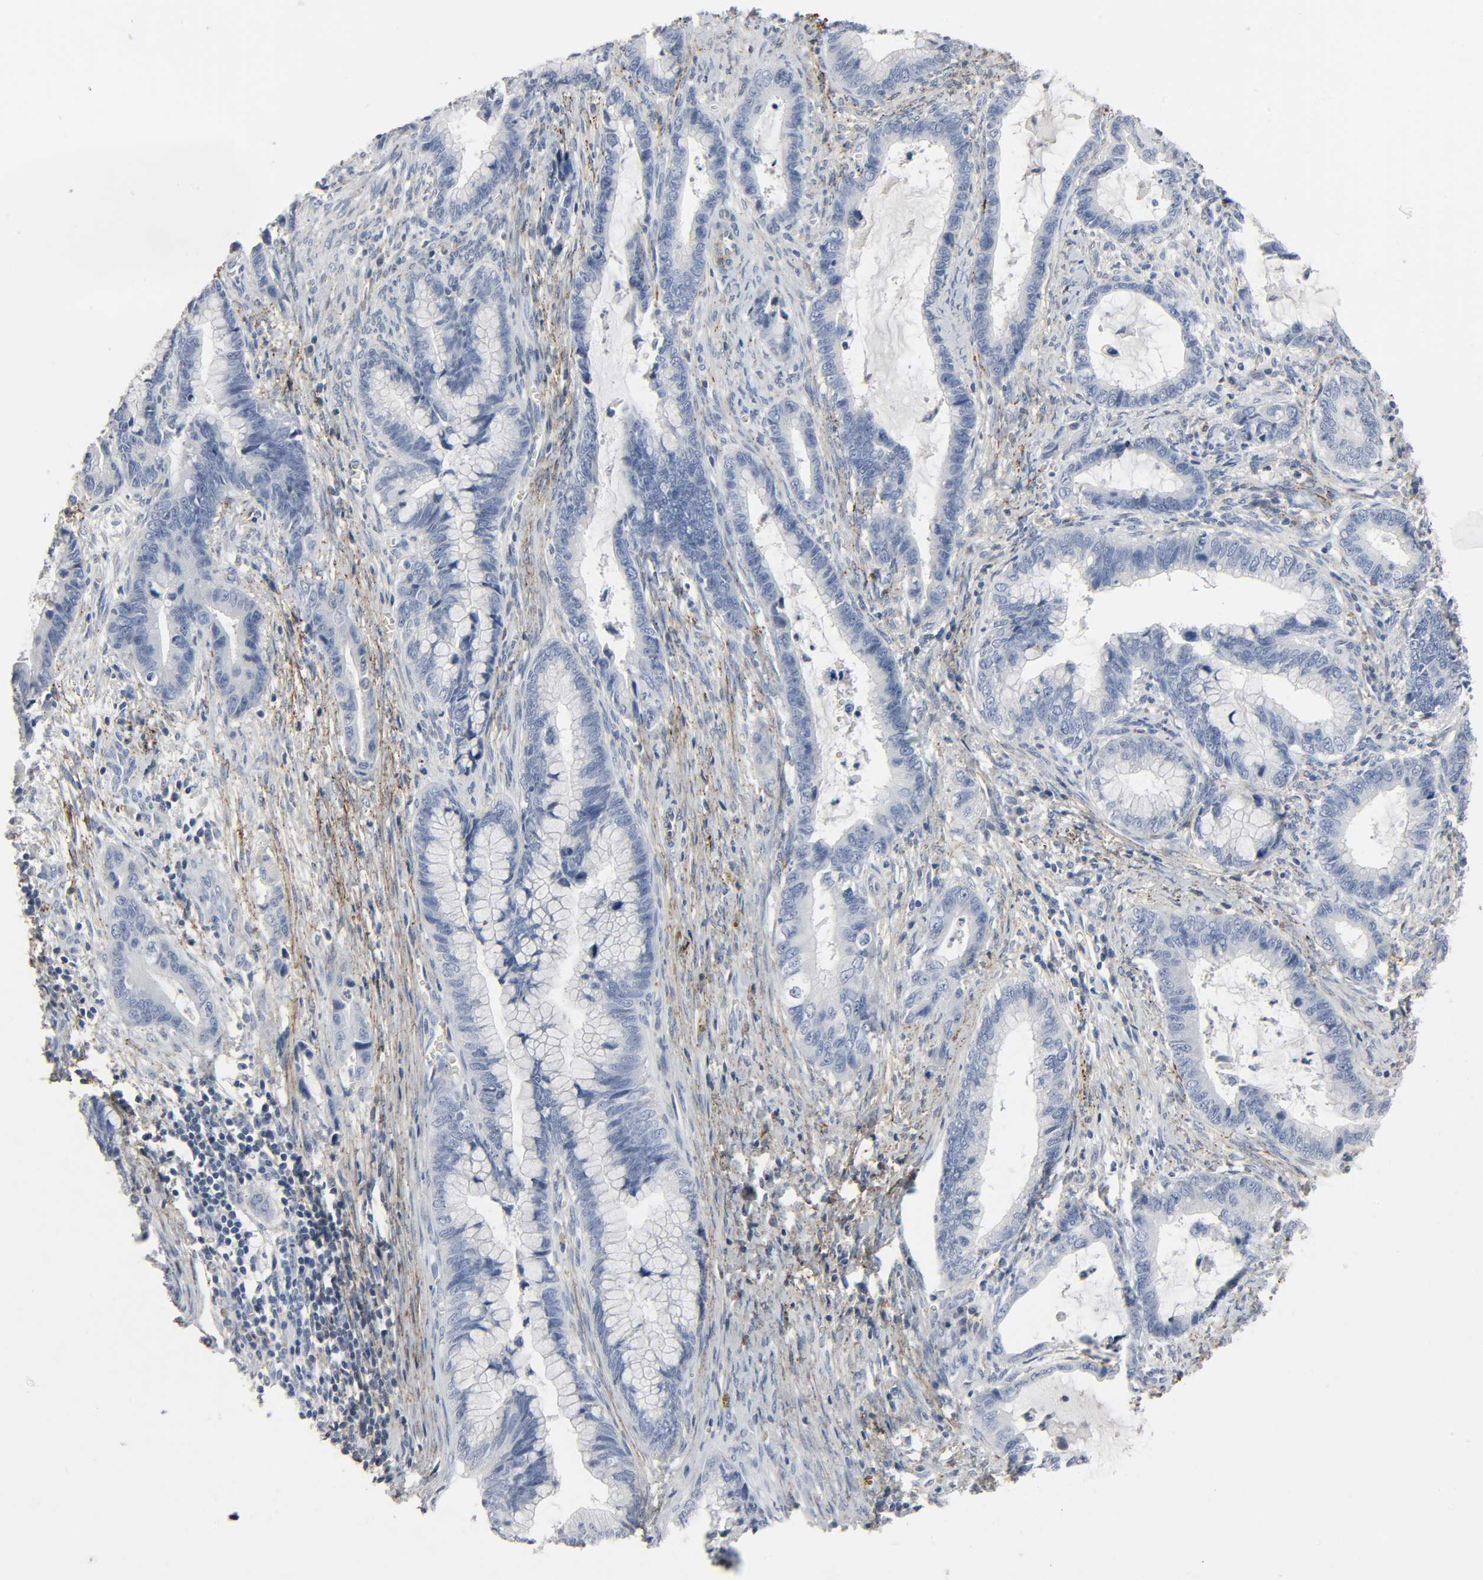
{"staining": {"intensity": "negative", "quantity": "none", "location": "none"}, "tissue": "cervical cancer", "cell_type": "Tumor cells", "image_type": "cancer", "snomed": [{"axis": "morphology", "description": "Adenocarcinoma, NOS"}, {"axis": "topography", "description": "Cervix"}], "caption": "Immunohistochemistry photomicrograph of adenocarcinoma (cervical) stained for a protein (brown), which reveals no positivity in tumor cells.", "gene": "FBLN5", "patient": {"sex": "female", "age": 44}}